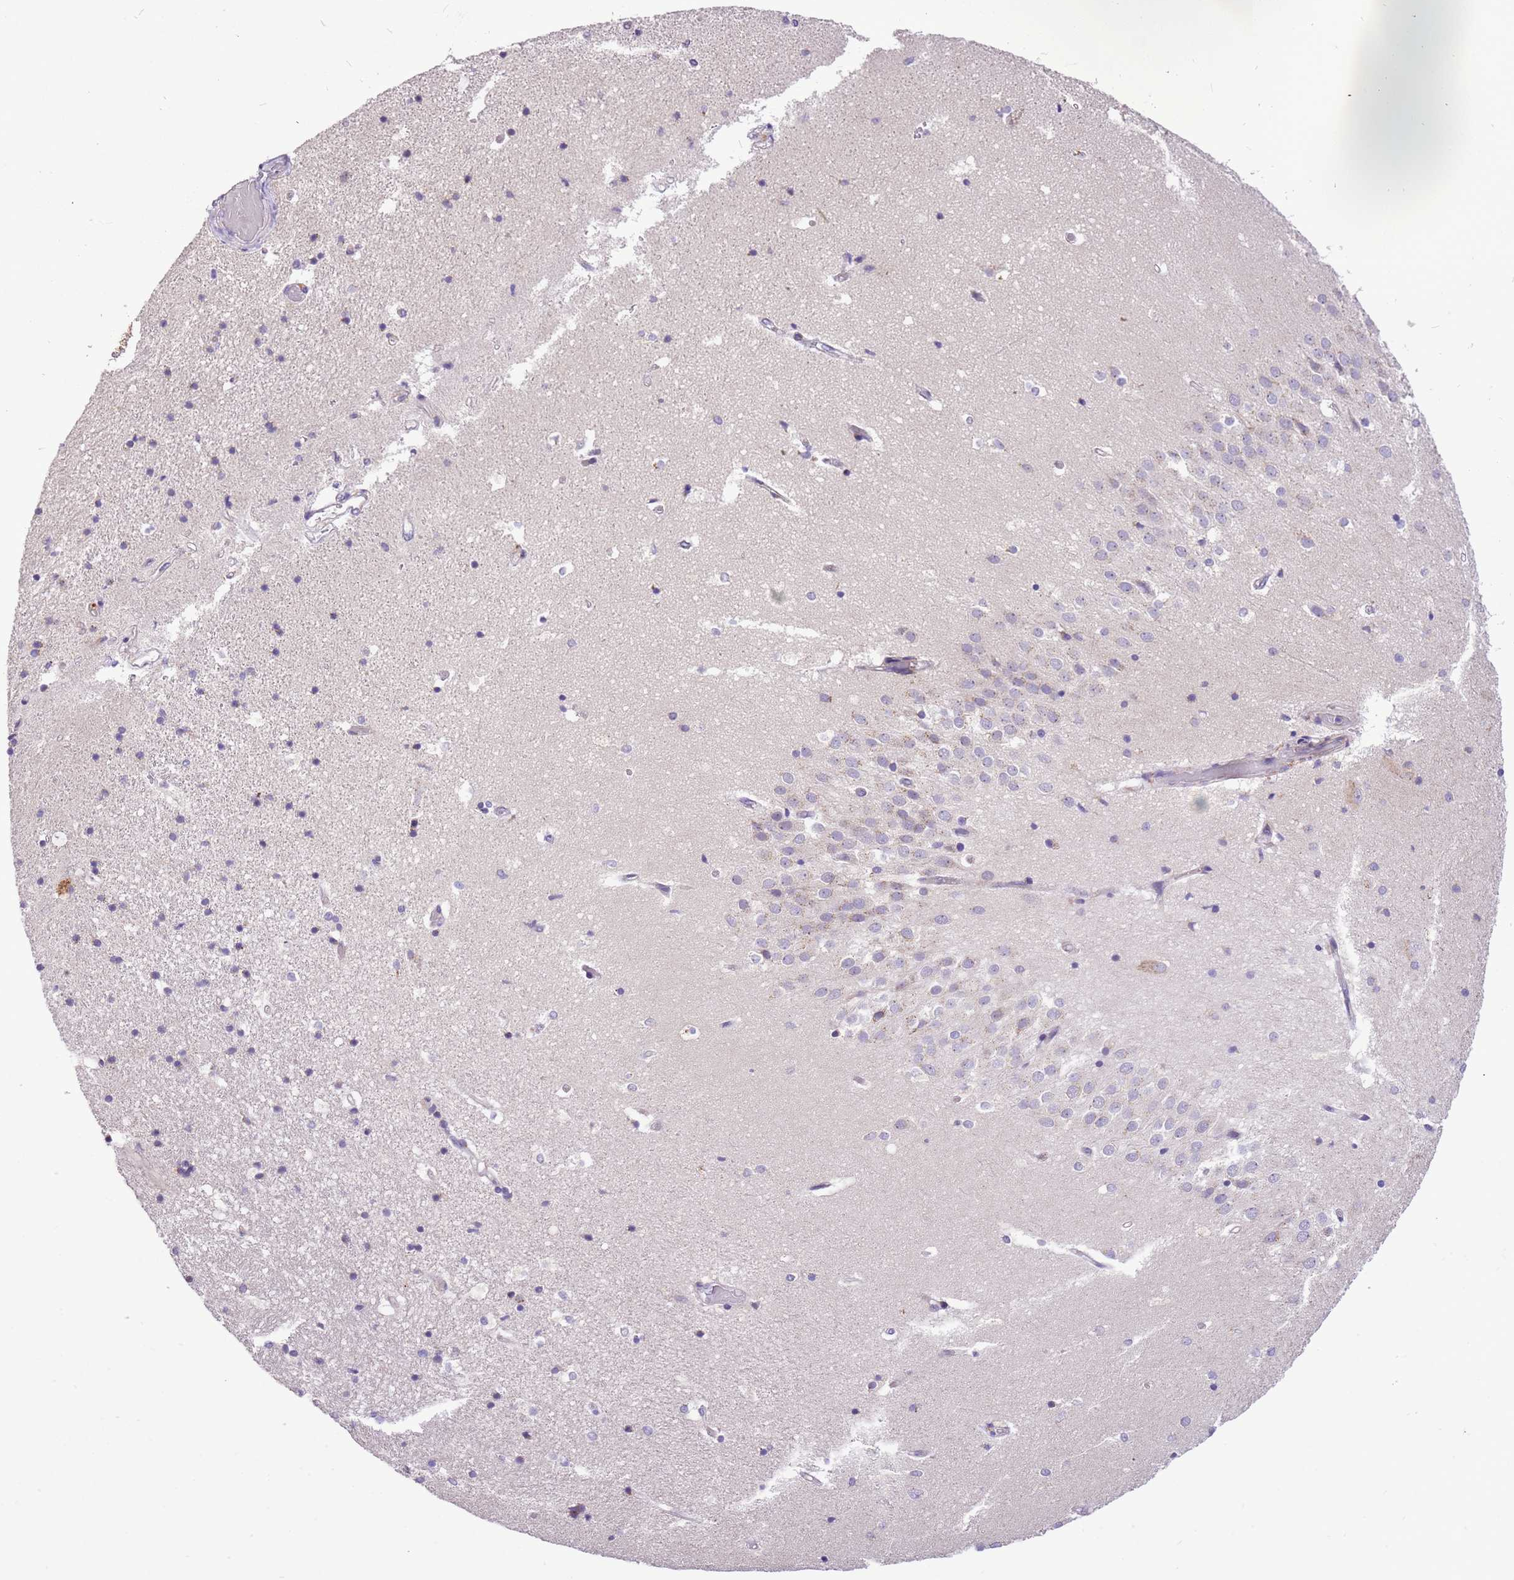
{"staining": {"intensity": "negative", "quantity": "none", "location": "none"}, "tissue": "hippocampus", "cell_type": "Glial cells", "image_type": "normal", "snomed": [{"axis": "morphology", "description": "Normal tissue, NOS"}, {"axis": "topography", "description": "Hippocampus"}], "caption": "Immunohistochemistry image of normal hippocampus: hippocampus stained with DAB (3,3'-diaminobenzidine) demonstrates no significant protein staining in glial cells. Nuclei are stained in blue.", "gene": "COX17", "patient": {"sex": "female", "age": 52}}